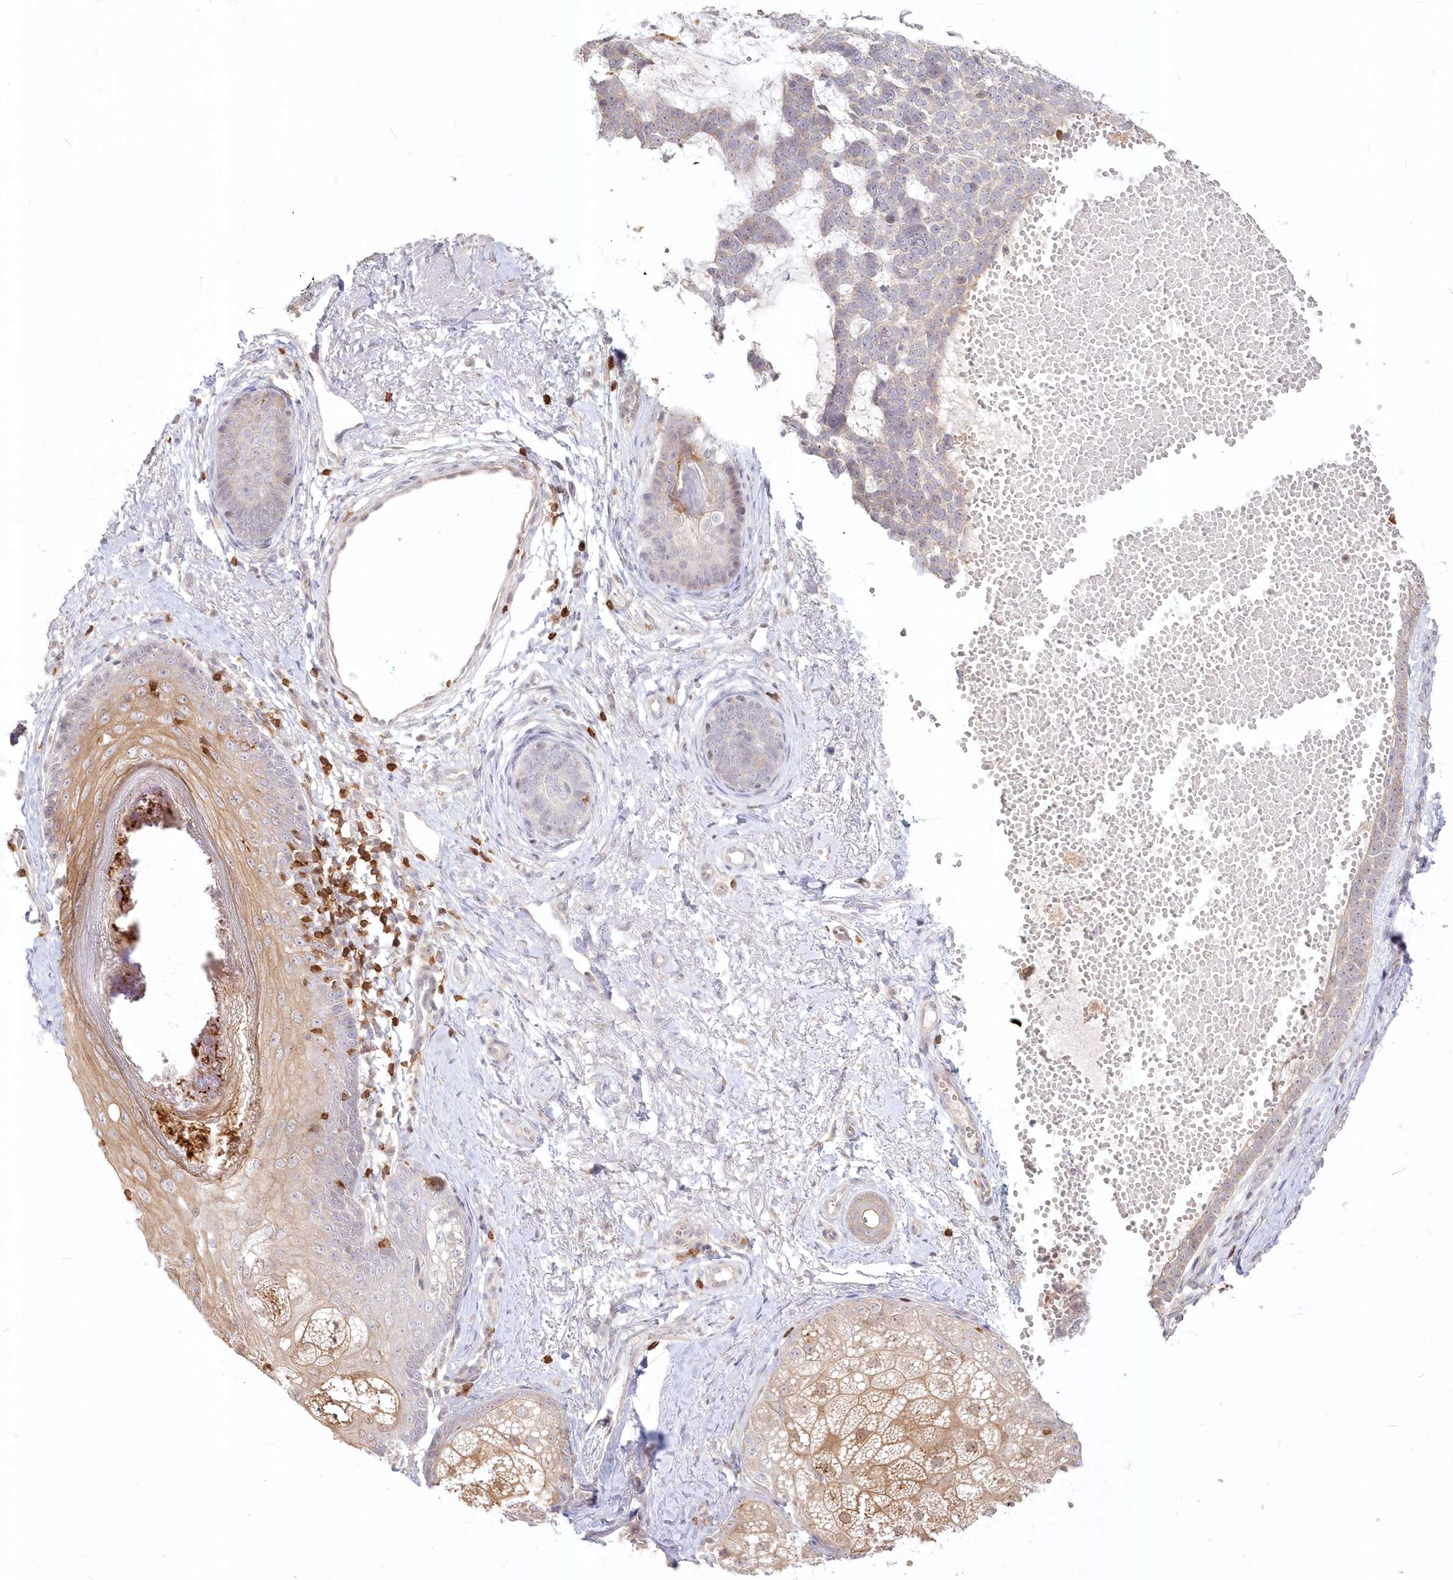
{"staining": {"intensity": "negative", "quantity": "none", "location": "none"}, "tissue": "skin cancer", "cell_type": "Tumor cells", "image_type": "cancer", "snomed": [{"axis": "morphology", "description": "Basal cell carcinoma"}, {"axis": "topography", "description": "Skin"}], "caption": "DAB immunohistochemical staining of skin cancer (basal cell carcinoma) exhibits no significant expression in tumor cells. Brightfield microscopy of immunohistochemistry (IHC) stained with DAB (3,3'-diaminobenzidine) (brown) and hematoxylin (blue), captured at high magnification.", "gene": "MTMR3", "patient": {"sex": "female", "age": 81}}